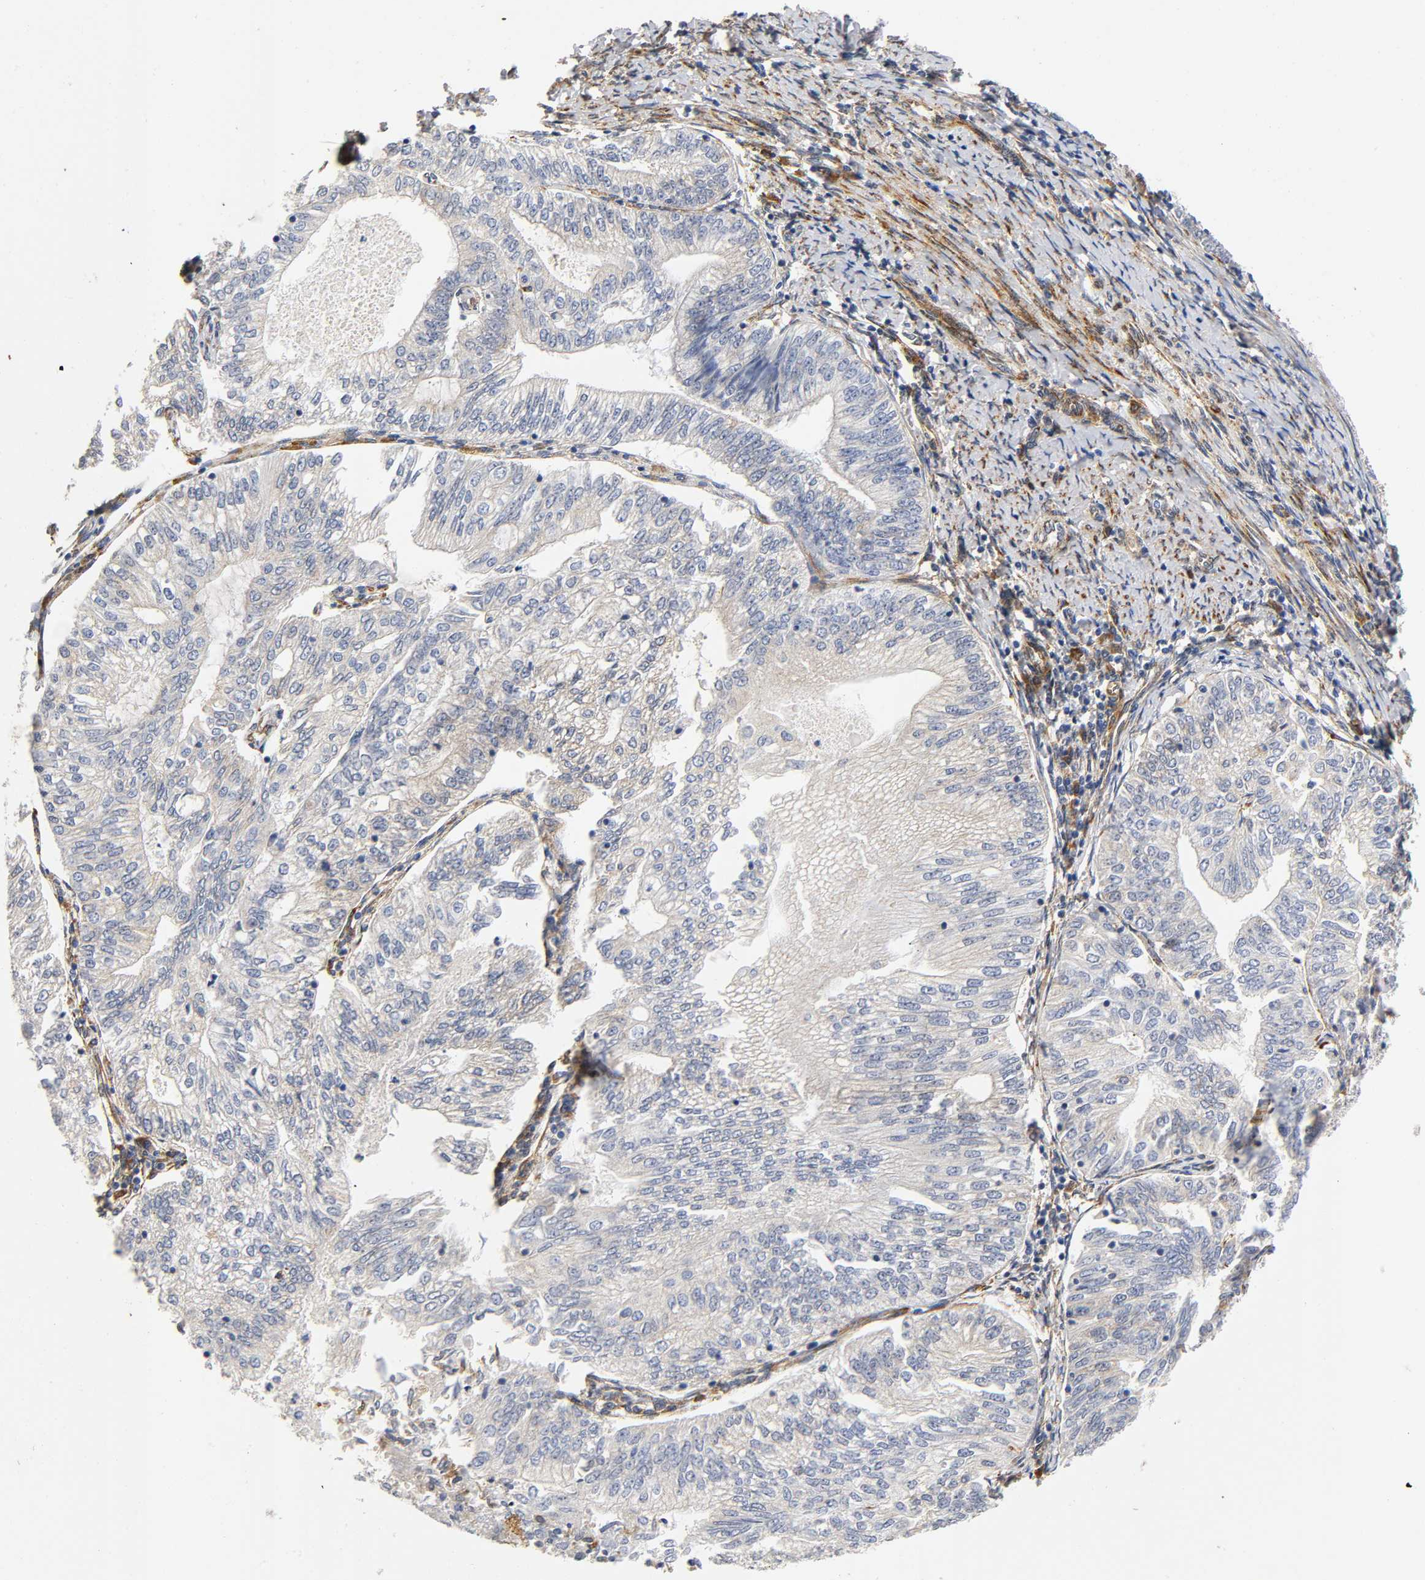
{"staining": {"intensity": "weak", "quantity": "25%-75%", "location": "cytoplasmic/membranous"}, "tissue": "endometrial cancer", "cell_type": "Tumor cells", "image_type": "cancer", "snomed": [{"axis": "morphology", "description": "Adenocarcinoma, NOS"}, {"axis": "topography", "description": "Endometrium"}], "caption": "A brown stain shows weak cytoplasmic/membranous positivity of a protein in endometrial cancer (adenocarcinoma) tumor cells.", "gene": "SOS2", "patient": {"sex": "female", "age": 69}}